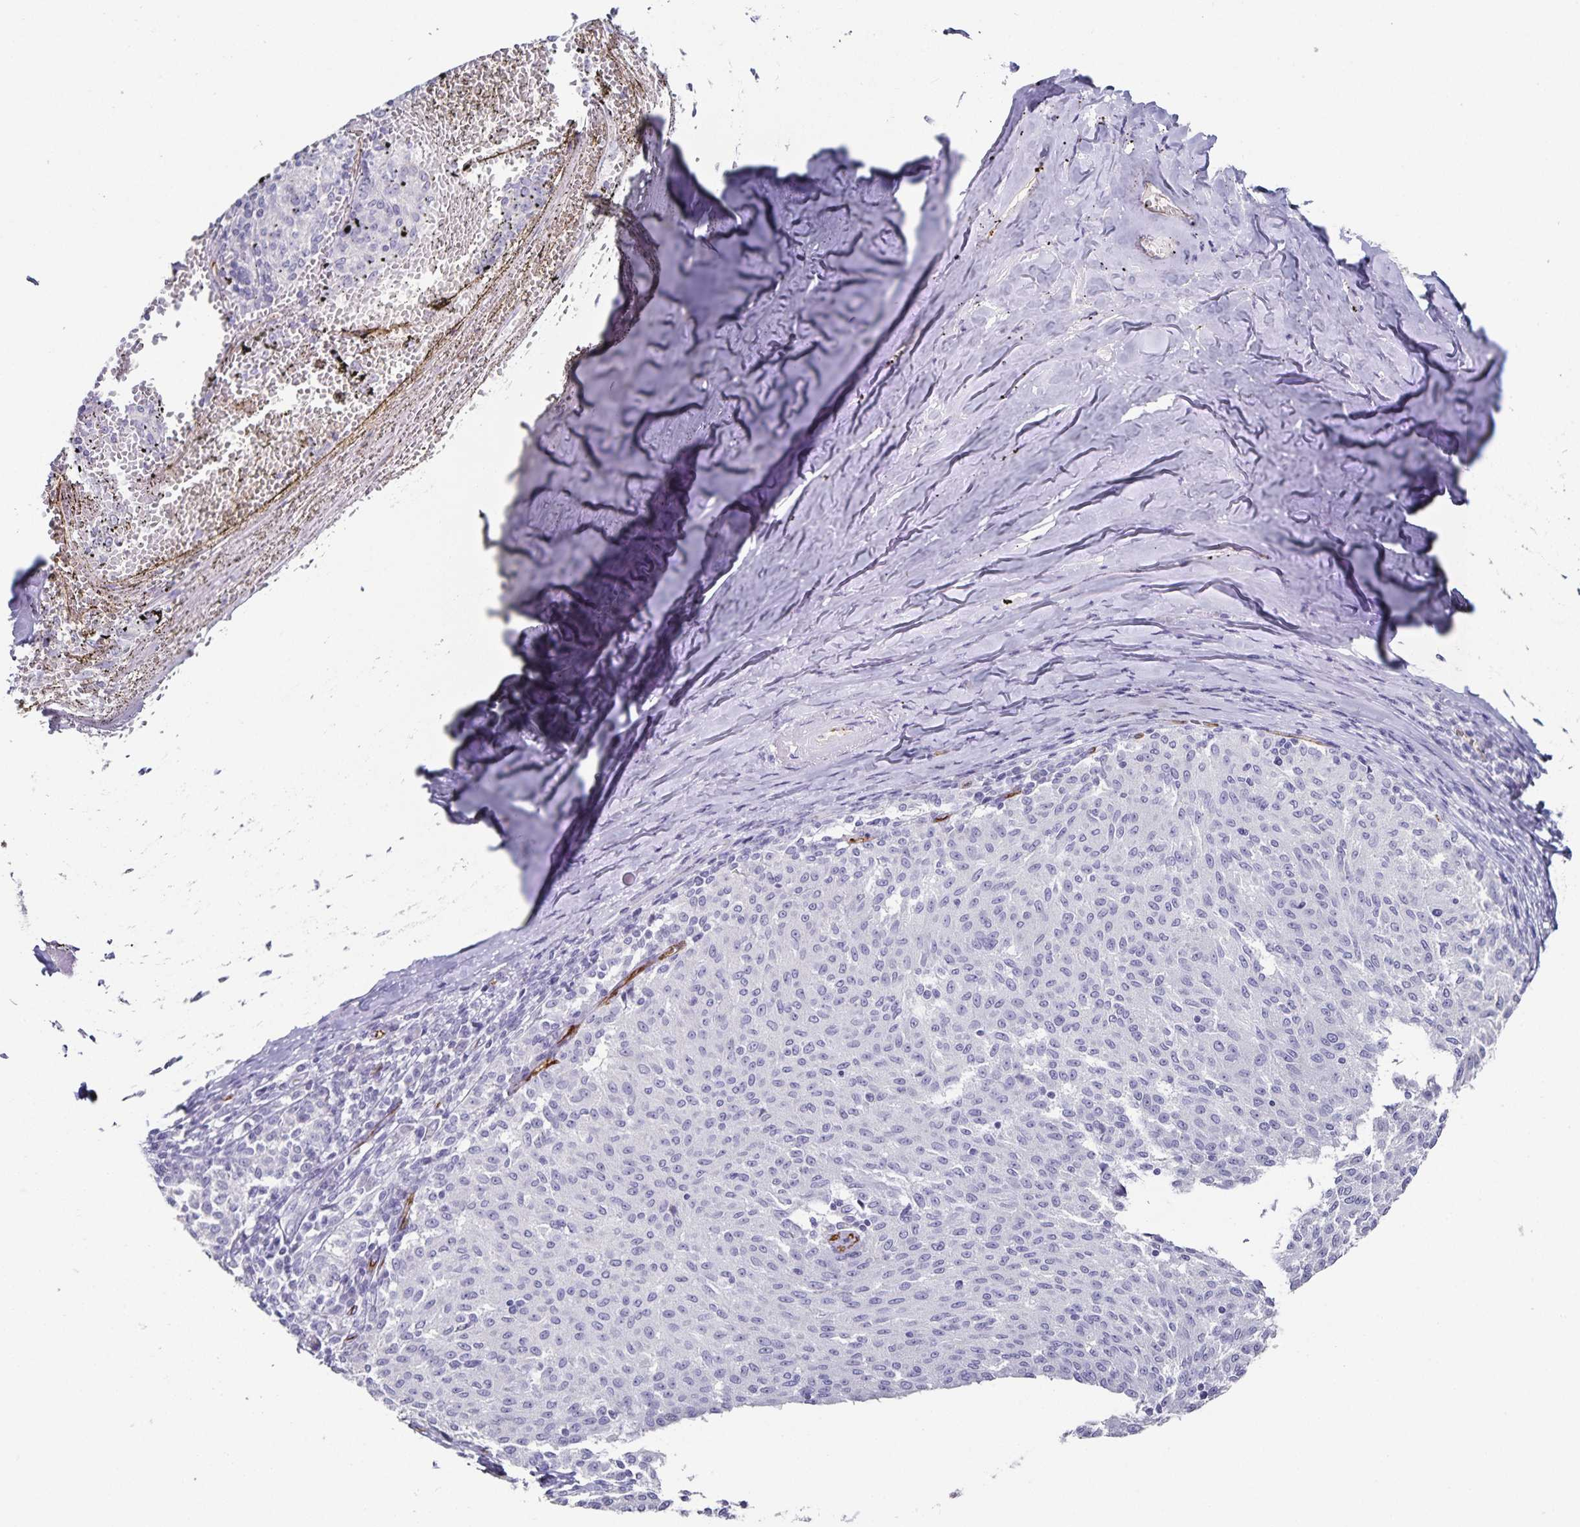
{"staining": {"intensity": "negative", "quantity": "none", "location": "none"}, "tissue": "melanoma", "cell_type": "Tumor cells", "image_type": "cancer", "snomed": [{"axis": "morphology", "description": "Malignant melanoma, NOS"}, {"axis": "topography", "description": "Skin"}], "caption": "Tumor cells are negative for brown protein staining in melanoma. (Stains: DAB (3,3'-diaminobenzidine) IHC with hematoxylin counter stain, Microscopy: brightfield microscopy at high magnification).", "gene": "PODXL", "patient": {"sex": "female", "age": 72}}